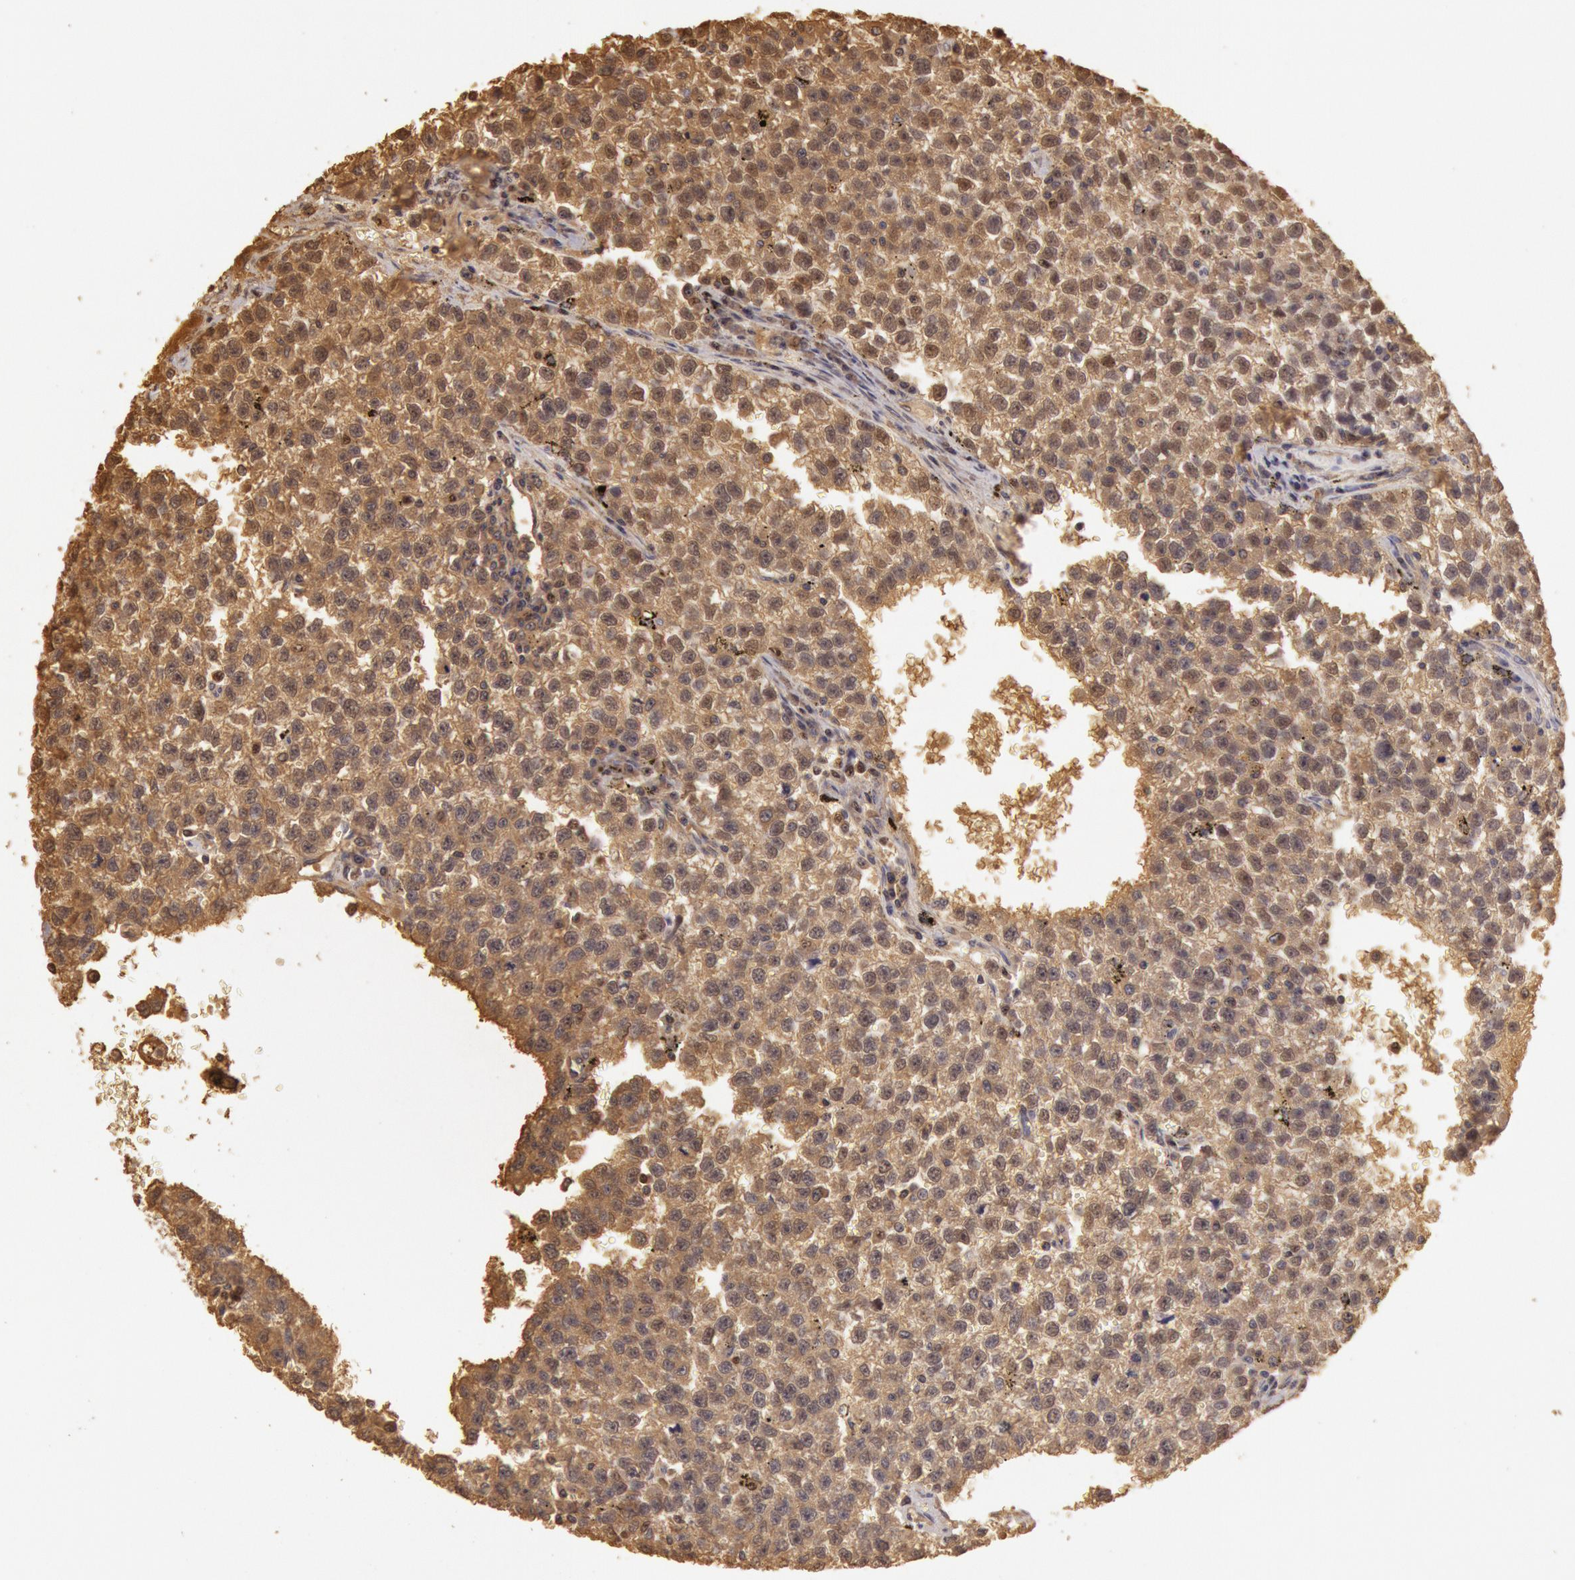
{"staining": {"intensity": "moderate", "quantity": ">75%", "location": "cytoplasmic/membranous,nuclear"}, "tissue": "testis cancer", "cell_type": "Tumor cells", "image_type": "cancer", "snomed": [{"axis": "morphology", "description": "Seminoma, NOS"}, {"axis": "topography", "description": "Testis"}], "caption": "A histopathology image of human testis cancer (seminoma) stained for a protein shows moderate cytoplasmic/membranous and nuclear brown staining in tumor cells. The staining is performed using DAB brown chromogen to label protein expression. The nuclei are counter-stained blue using hematoxylin.", "gene": "SOD1", "patient": {"sex": "male", "age": 35}}